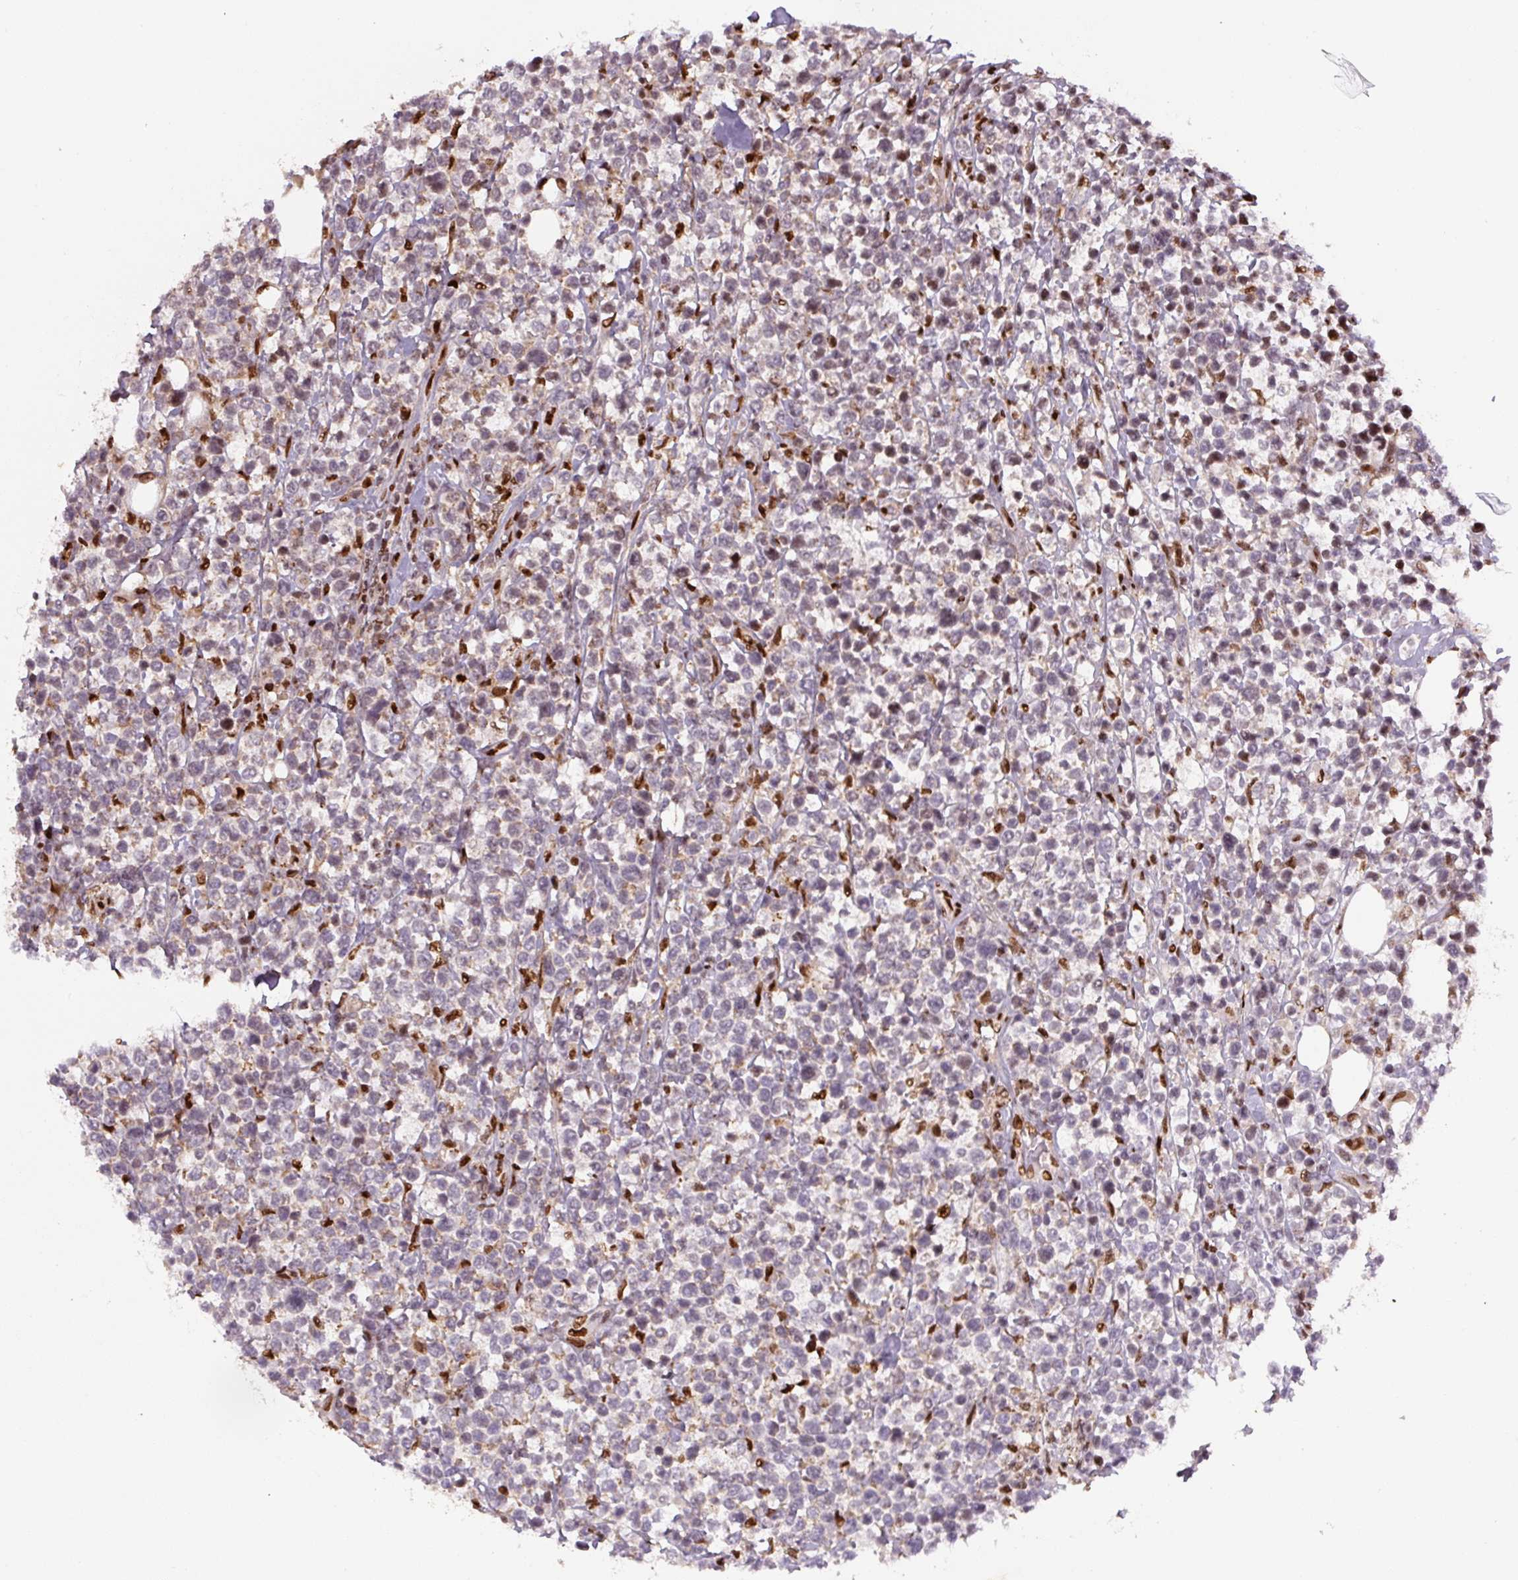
{"staining": {"intensity": "weak", "quantity": "<25%", "location": "cytoplasmic/membranous"}, "tissue": "lymphoma", "cell_type": "Tumor cells", "image_type": "cancer", "snomed": [{"axis": "morphology", "description": "Malignant lymphoma, non-Hodgkin's type, Low grade"}, {"axis": "topography", "description": "Lymph node"}], "caption": "Immunohistochemical staining of malignant lymphoma, non-Hodgkin's type (low-grade) shows no significant staining in tumor cells. (Stains: DAB immunohistochemistry with hematoxylin counter stain, Microscopy: brightfield microscopy at high magnification).", "gene": "PYDC2", "patient": {"sex": "male", "age": 60}}